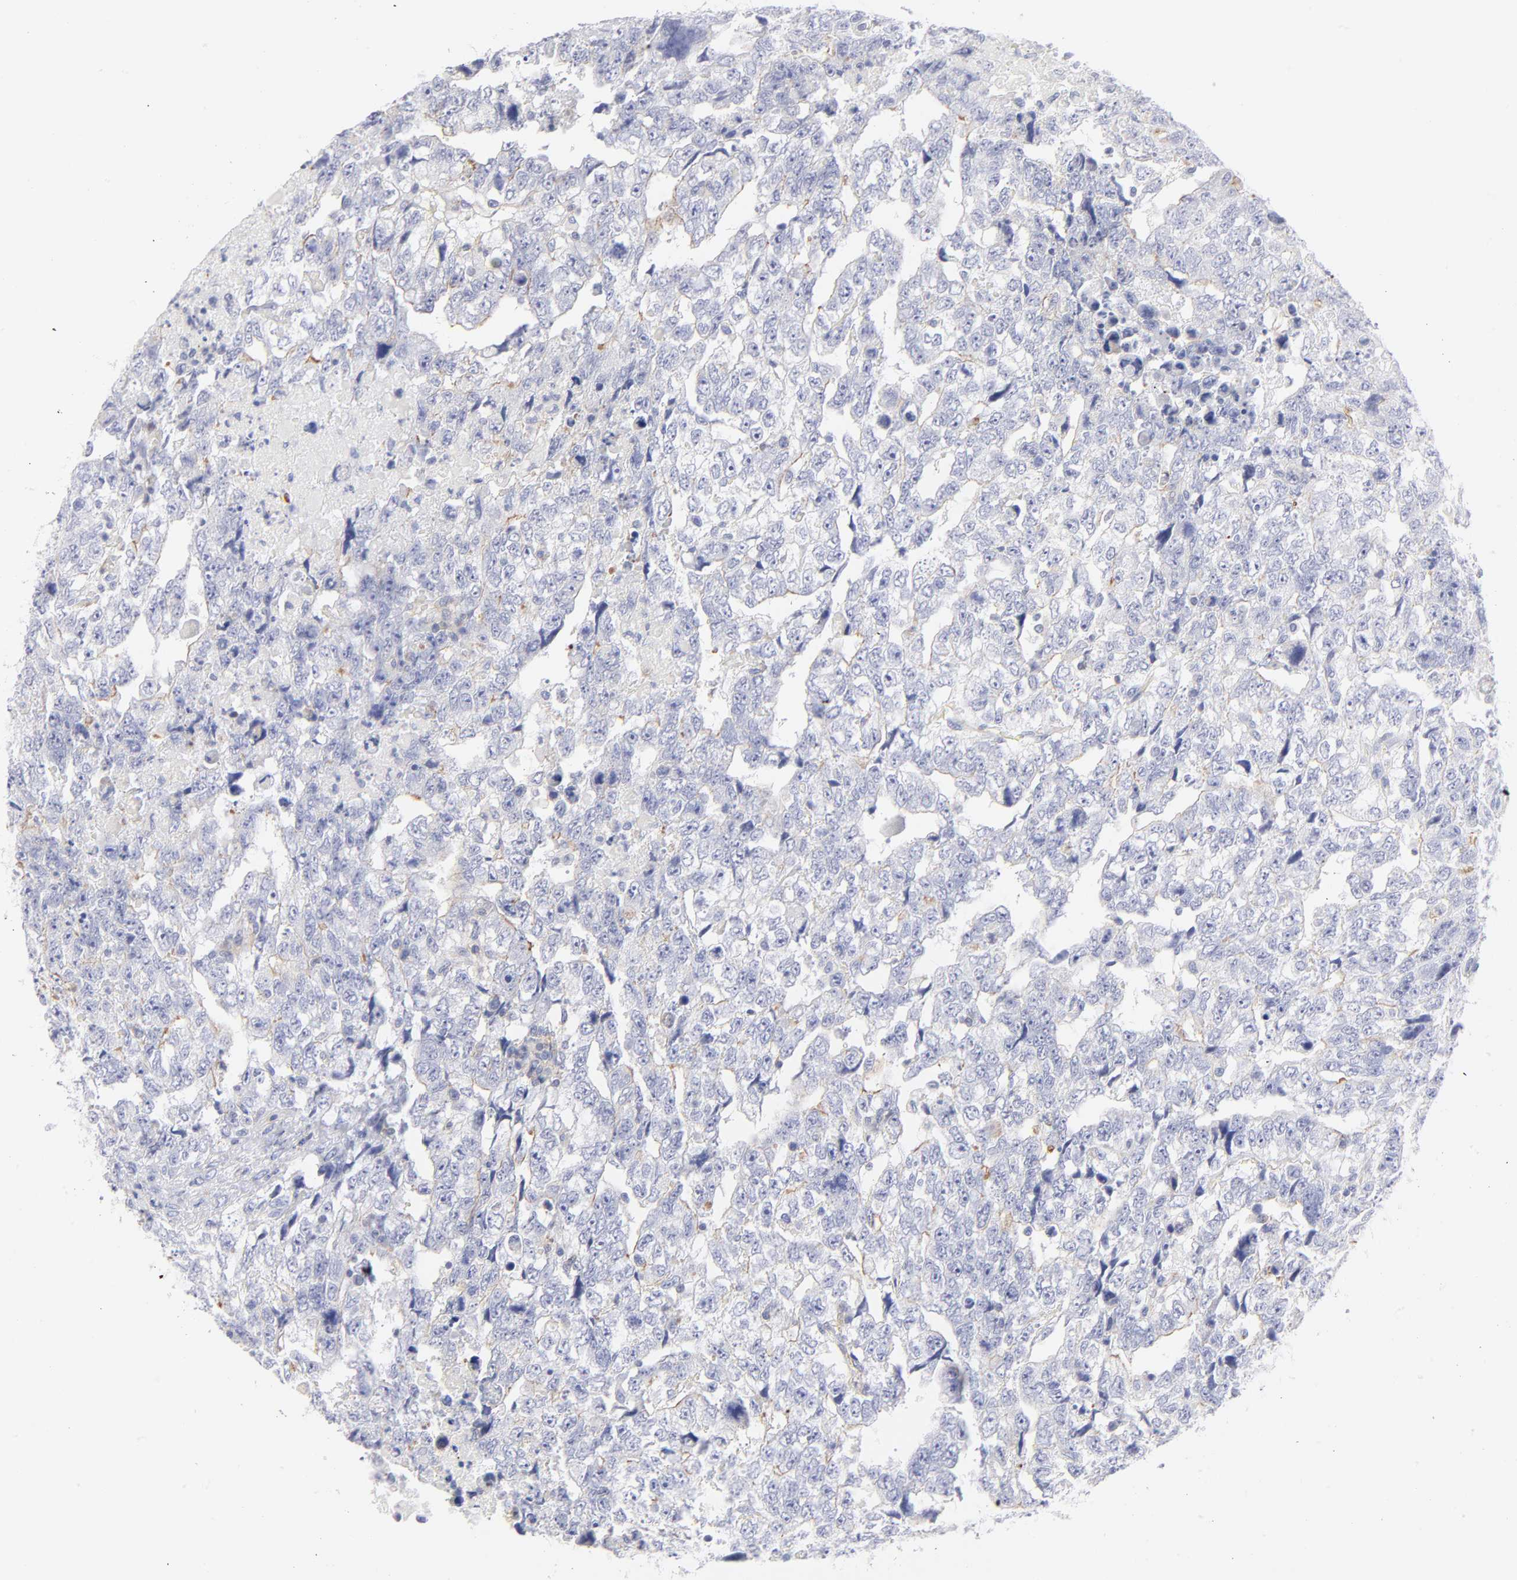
{"staining": {"intensity": "moderate", "quantity": "<25%", "location": "cytoplasmic/membranous"}, "tissue": "testis cancer", "cell_type": "Tumor cells", "image_type": "cancer", "snomed": [{"axis": "morphology", "description": "Carcinoma, Embryonal, NOS"}, {"axis": "topography", "description": "Testis"}], "caption": "Immunohistochemistry (IHC) (DAB (3,3'-diaminobenzidine)) staining of testis embryonal carcinoma demonstrates moderate cytoplasmic/membranous protein expression in about <25% of tumor cells.", "gene": "ACTA2", "patient": {"sex": "male", "age": 36}}